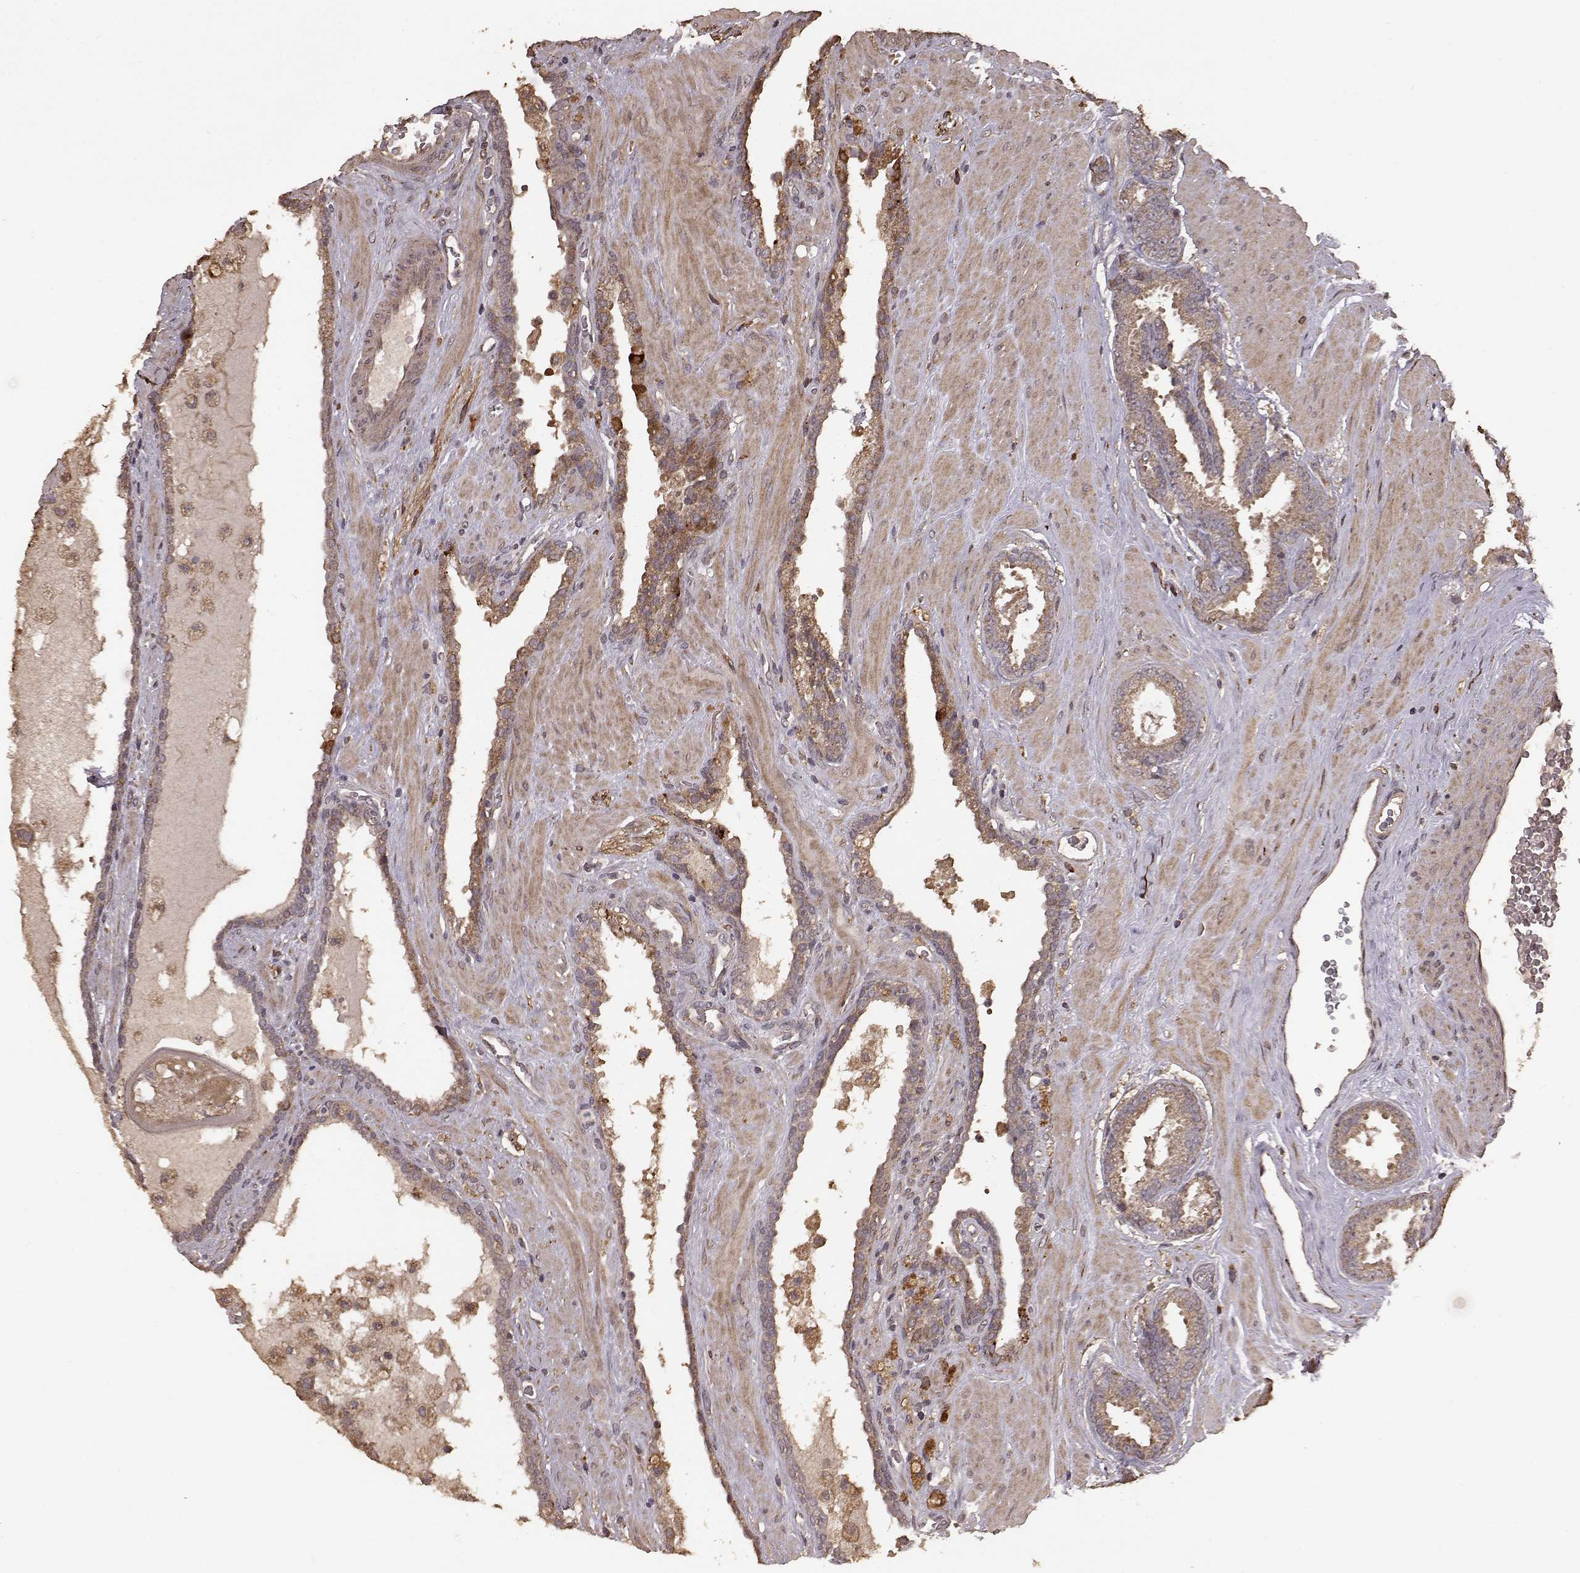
{"staining": {"intensity": "moderate", "quantity": "<25%", "location": "cytoplasmic/membranous"}, "tissue": "prostate cancer", "cell_type": "Tumor cells", "image_type": "cancer", "snomed": [{"axis": "morphology", "description": "Adenocarcinoma, Low grade"}, {"axis": "topography", "description": "Prostate"}], "caption": "A low amount of moderate cytoplasmic/membranous staining is appreciated in approximately <25% of tumor cells in prostate low-grade adenocarcinoma tissue.", "gene": "USP15", "patient": {"sex": "male", "age": 62}}